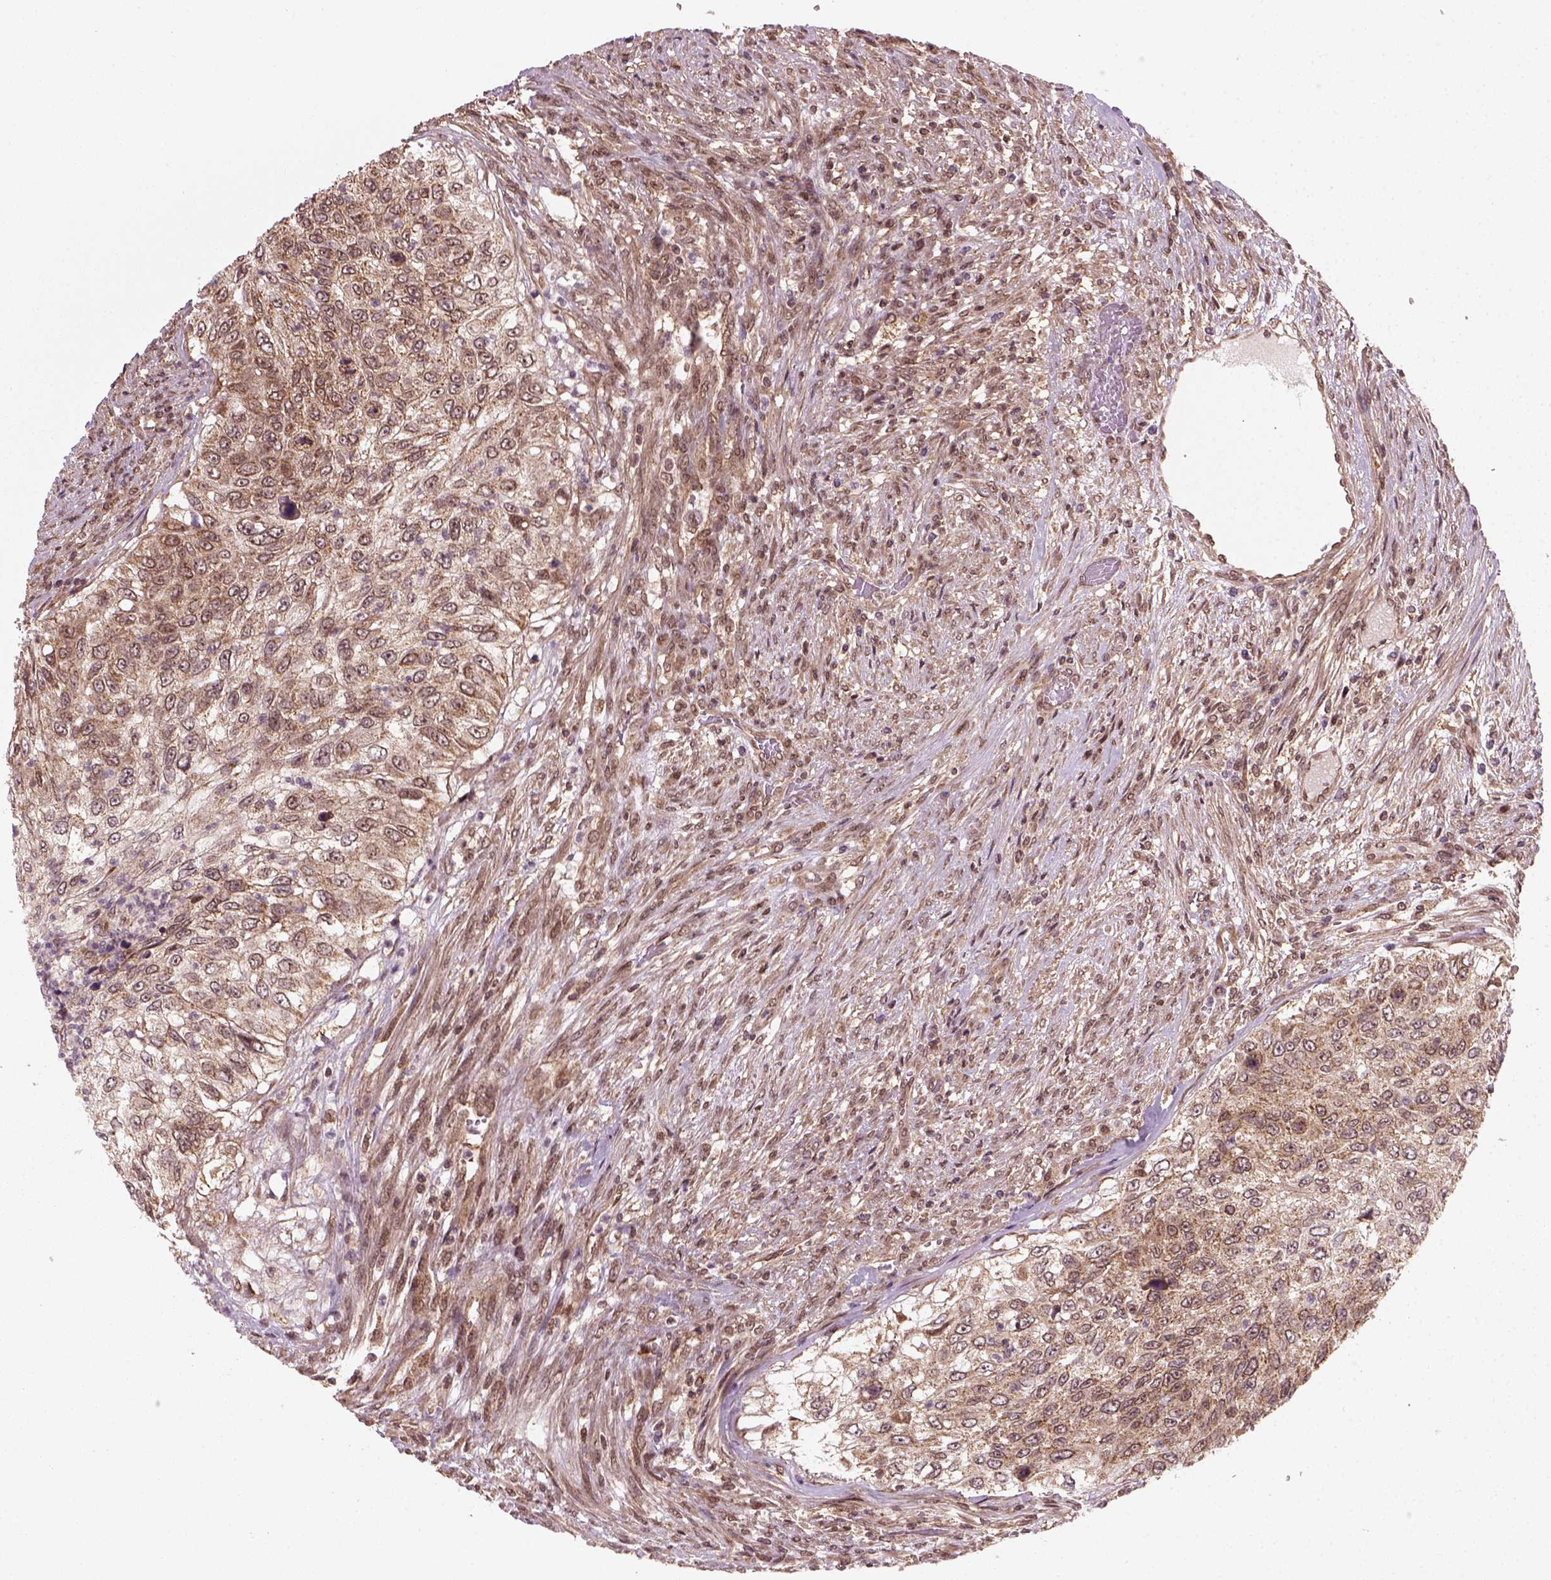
{"staining": {"intensity": "moderate", "quantity": ">75%", "location": "cytoplasmic/membranous"}, "tissue": "urothelial cancer", "cell_type": "Tumor cells", "image_type": "cancer", "snomed": [{"axis": "morphology", "description": "Urothelial carcinoma, High grade"}, {"axis": "topography", "description": "Urinary bladder"}], "caption": "Immunohistochemical staining of human urothelial cancer demonstrates medium levels of moderate cytoplasmic/membranous staining in approximately >75% of tumor cells.", "gene": "NUDT9", "patient": {"sex": "female", "age": 60}}